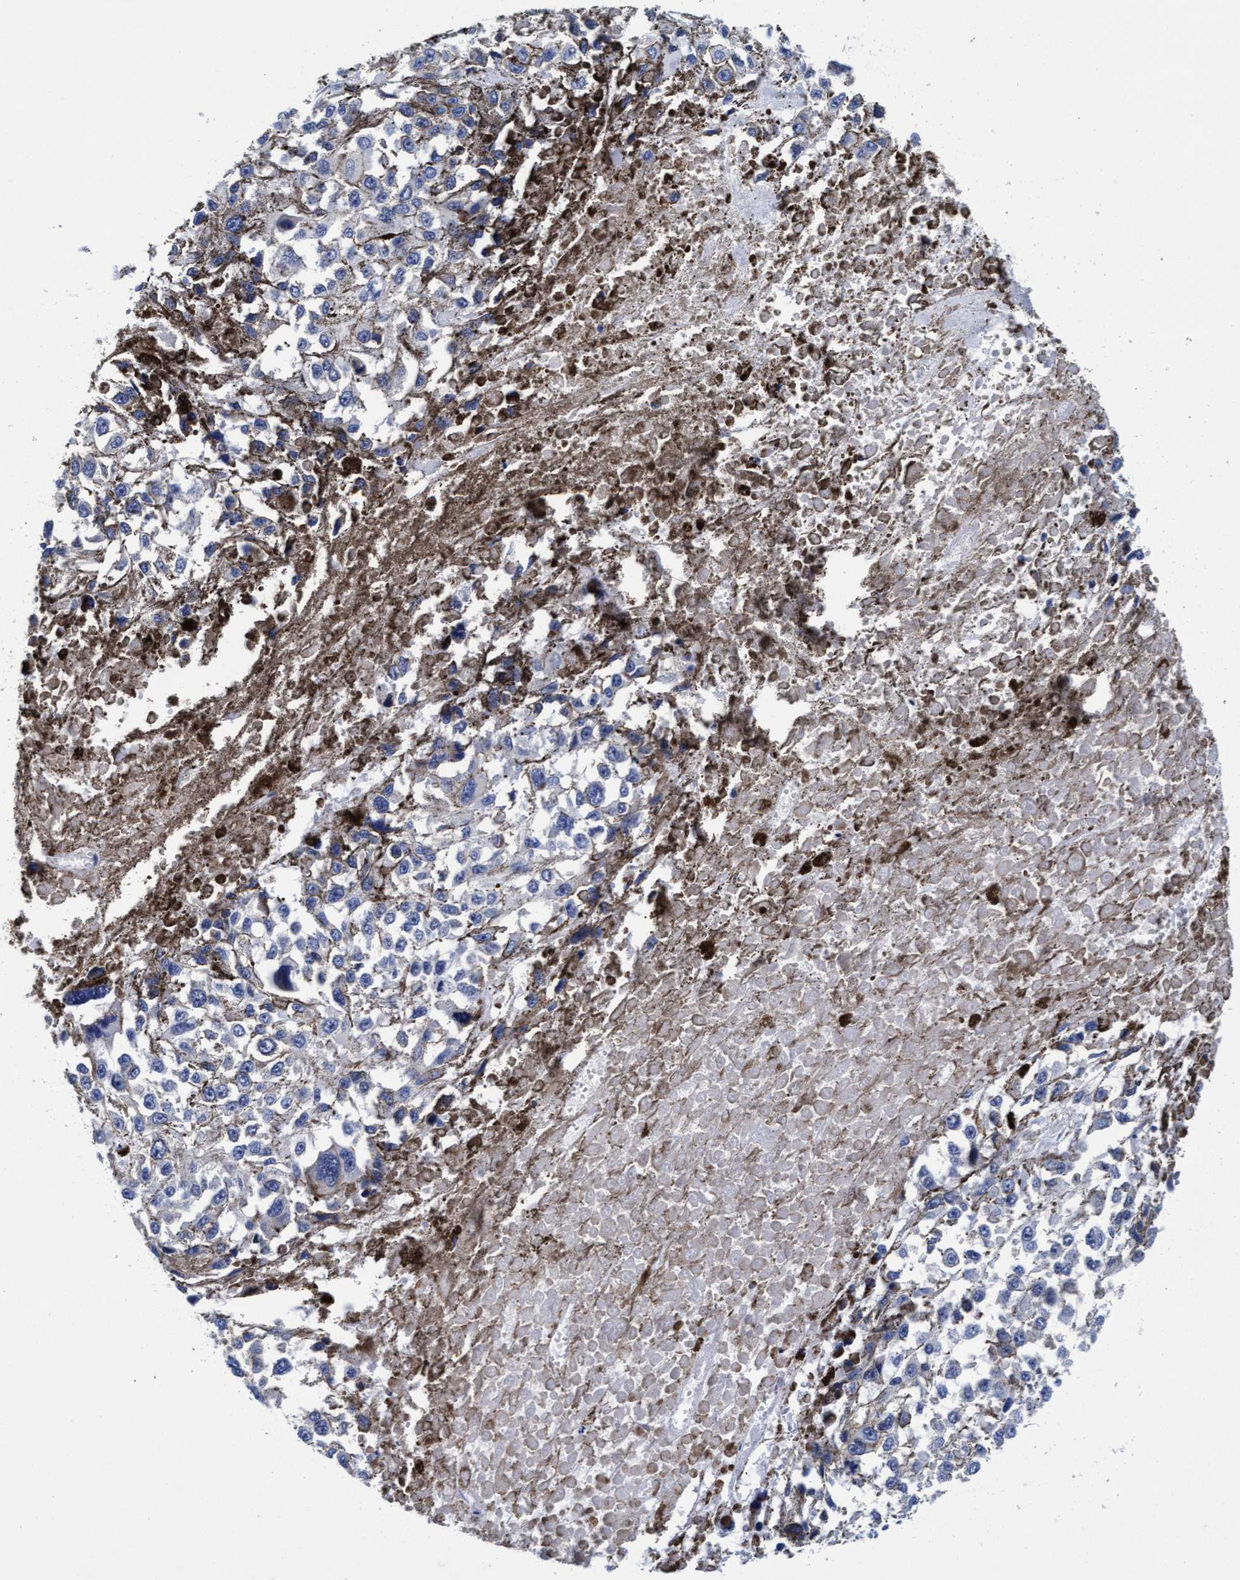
{"staining": {"intensity": "negative", "quantity": "none", "location": "none"}, "tissue": "melanoma", "cell_type": "Tumor cells", "image_type": "cancer", "snomed": [{"axis": "morphology", "description": "Malignant melanoma, Metastatic site"}, {"axis": "topography", "description": "Lymph node"}], "caption": "An IHC micrograph of melanoma is shown. There is no staining in tumor cells of melanoma.", "gene": "ARSG", "patient": {"sex": "male", "age": 59}}